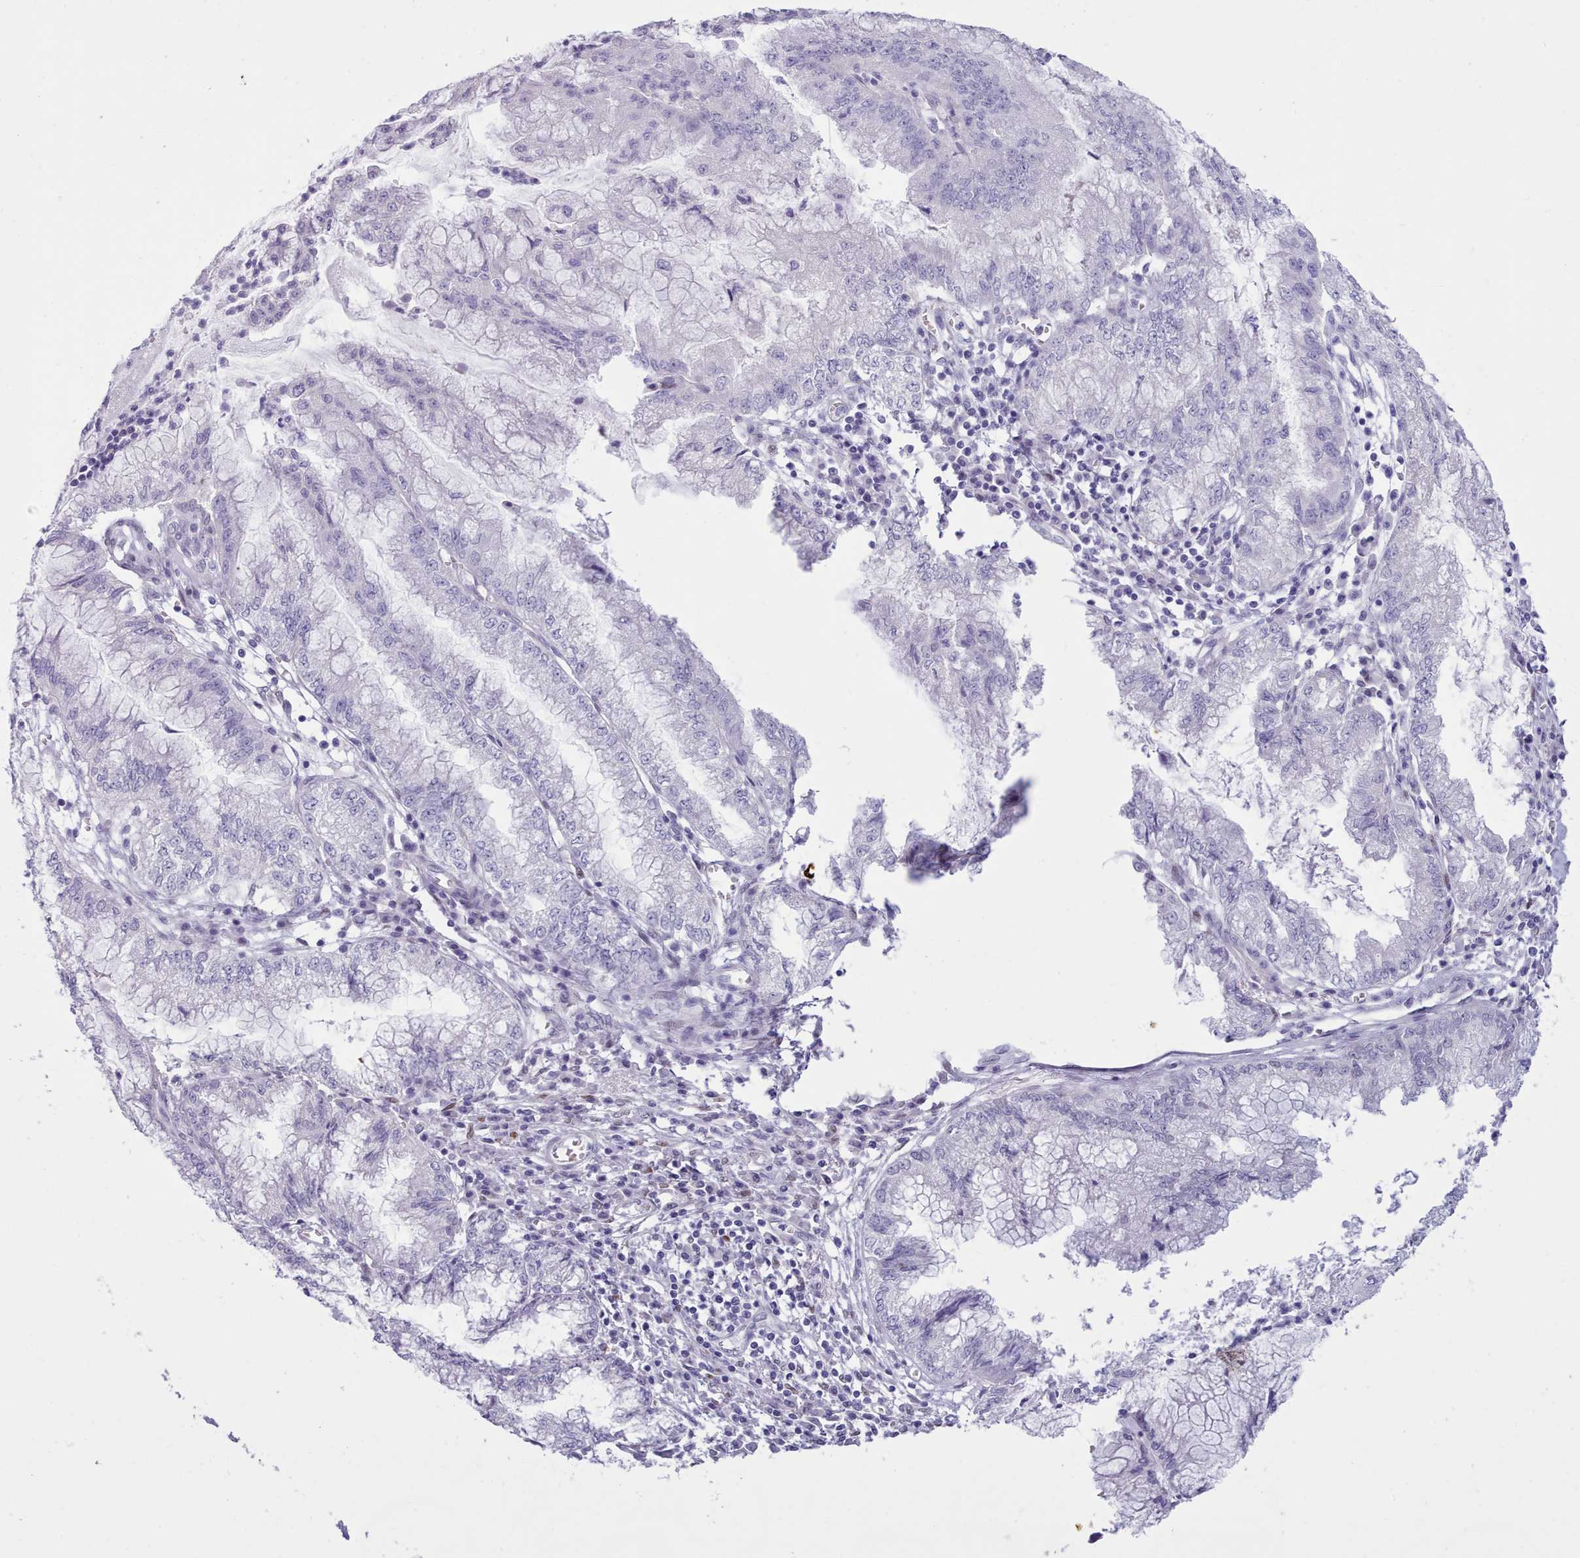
{"staining": {"intensity": "negative", "quantity": "none", "location": "none"}, "tissue": "pancreatic cancer", "cell_type": "Tumor cells", "image_type": "cancer", "snomed": [{"axis": "morphology", "description": "Adenocarcinoma, NOS"}, {"axis": "topography", "description": "Pancreas"}], "caption": "DAB immunohistochemical staining of human pancreatic adenocarcinoma shows no significant positivity in tumor cells.", "gene": "TMEM253", "patient": {"sex": "male", "age": 73}}